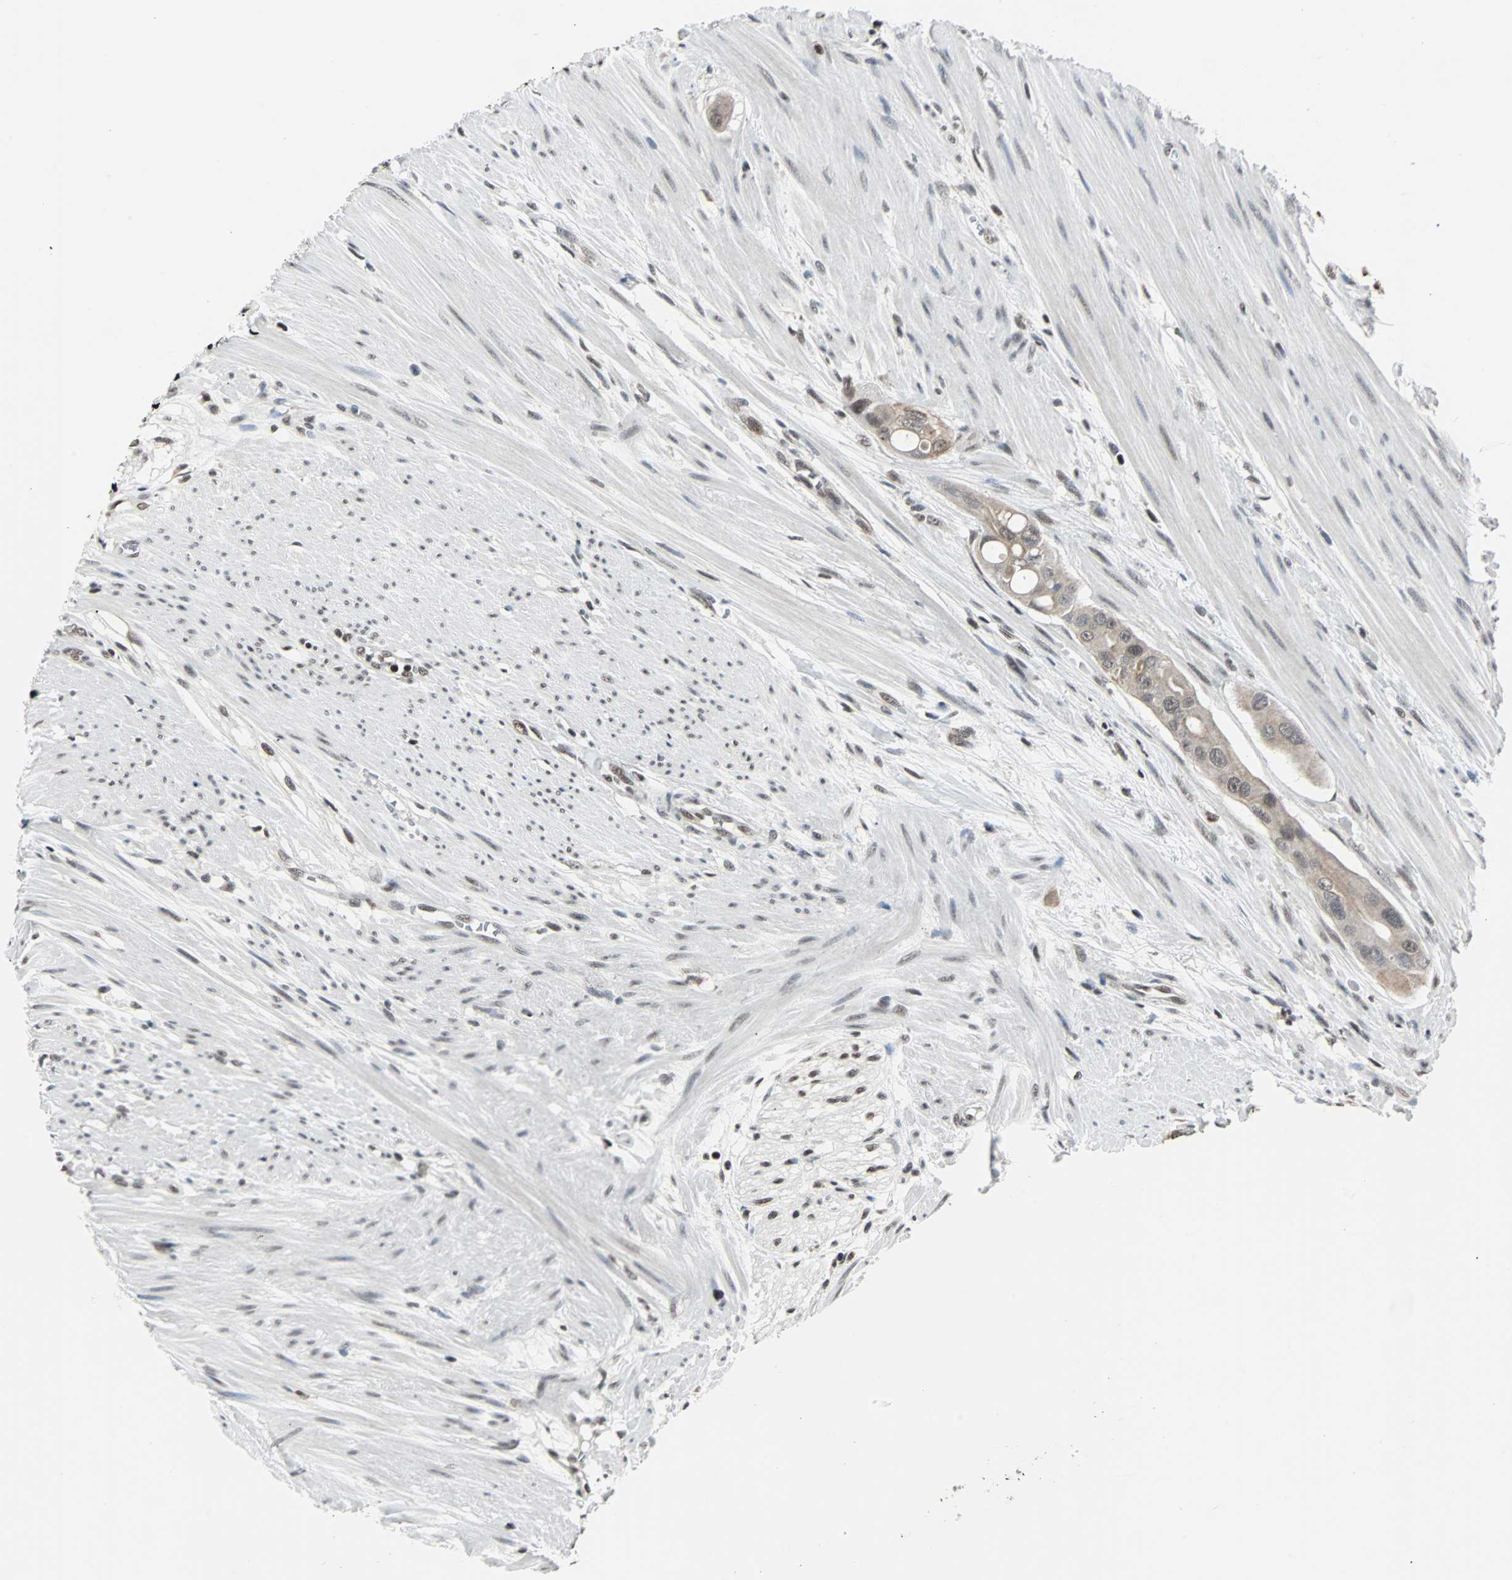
{"staining": {"intensity": "weak", "quantity": ">75%", "location": "cytoplasmic/membranous,nuclear"}, "tissue": "colorectal cancer", "cell_type": "Tumor cells", "image_type": "cancer", "snomed": [{"axis": "morphology", "description": "Adenocarcinoma, NOS"}, {"axis": "topography", "description": "Colon"}], "caption": "Weak cytoplasmic/membranous and nuclear protein expression is identified in about >75% of tumor cells in colorectal adenocarcinoma.", "gene": "TERF2IP", "patient": {"sex": "female", "age": 57}}